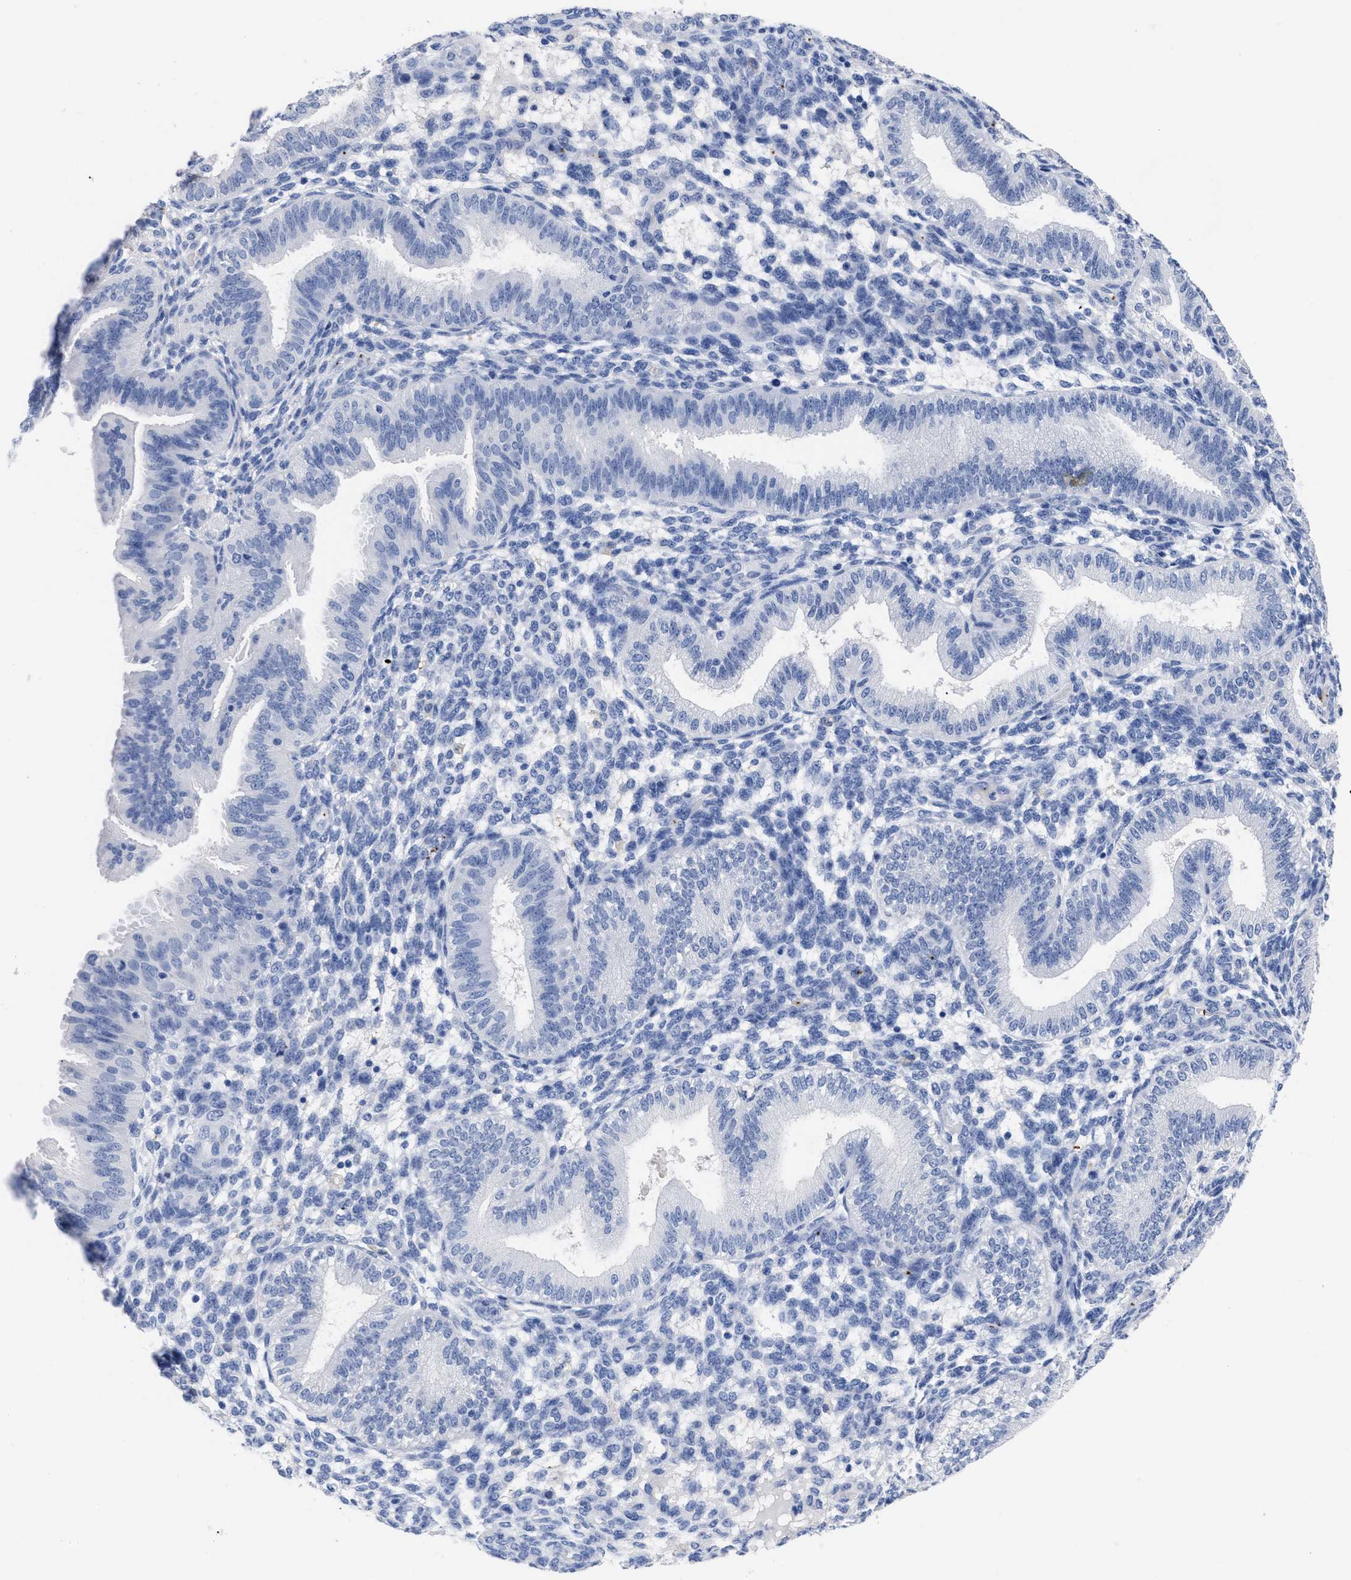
{"staining": {"intensity": "negative", "quantity": "none", "location": "none"}, "tissue": "endometrium", "cell_type": "Cells in endometrial stroma", "image_type": "normal", "snomed": [{"axis": "morphology", "description": "Normal tissue, NOS"}, {"axis": "topography", "description": "Endometrium"}], "caption": "IHC of benign human endometrium exhibits no expression in cells in endometrial stroma.", "gene": "TREML1", "patient": {"sex": "female", "age": 39}}